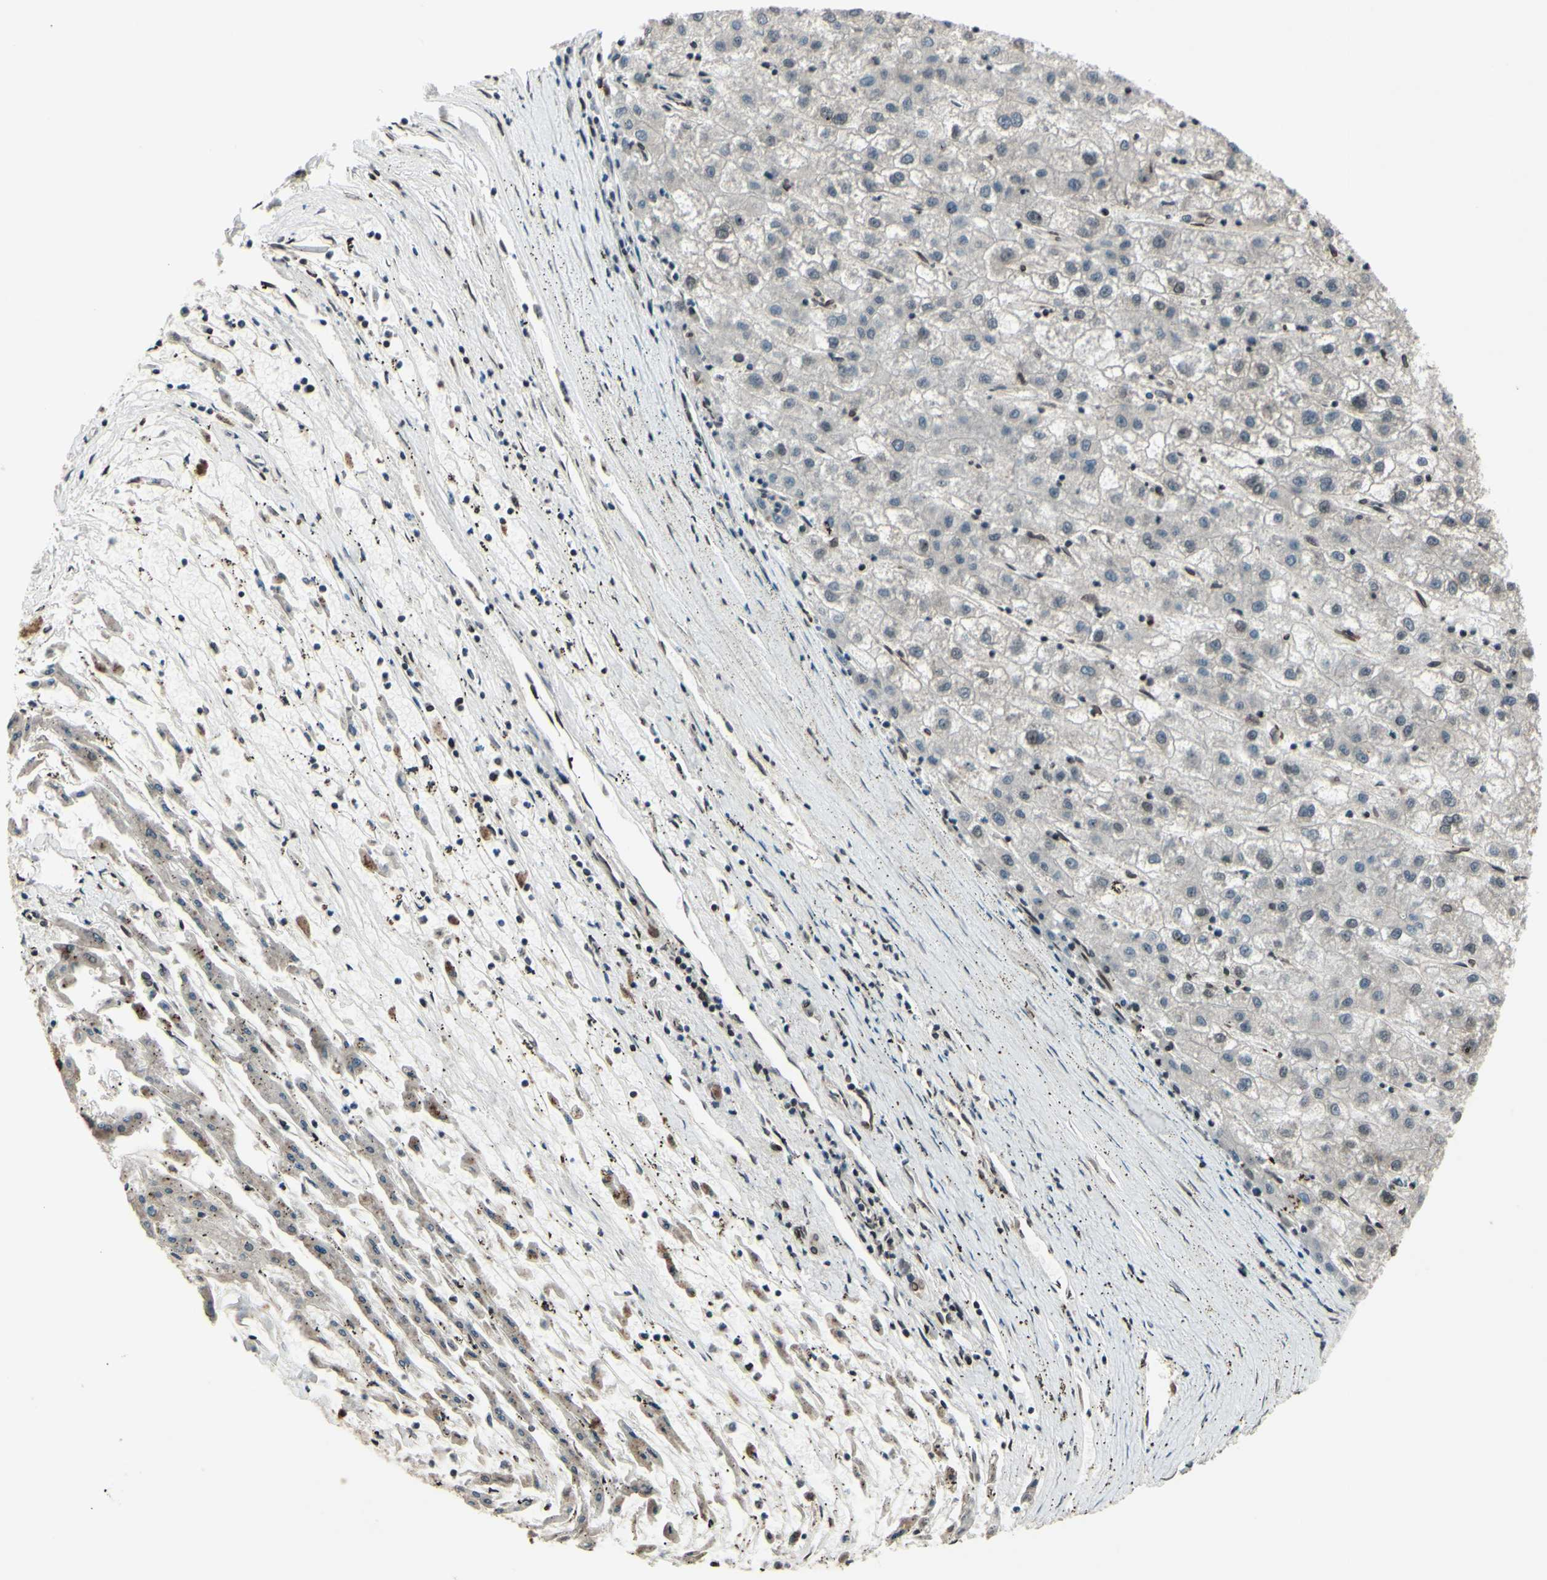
{"staining": {"intensity": "negative", "quantity": "none", "location": "none"}, "tissue": "liver cancer", "cell_type": "Tumor cells", "image_type": "cancer", "snomed": [{"axis": "morphology", "description": "Carcinoma, Hepatocellular, NOS"}, {"axis": "topography", "description": "Liver"}], "caption": "Tumor cells are negative for protein expression in human liver hepatocellular carcinoma. The staining is performed using DAB (3,3'-diaminobenzidine) brown chromogen with nuclei counter-stained in using hematoxylin.", "gene": "MLF2", "patient": {"sex": "male", "age": 72}}